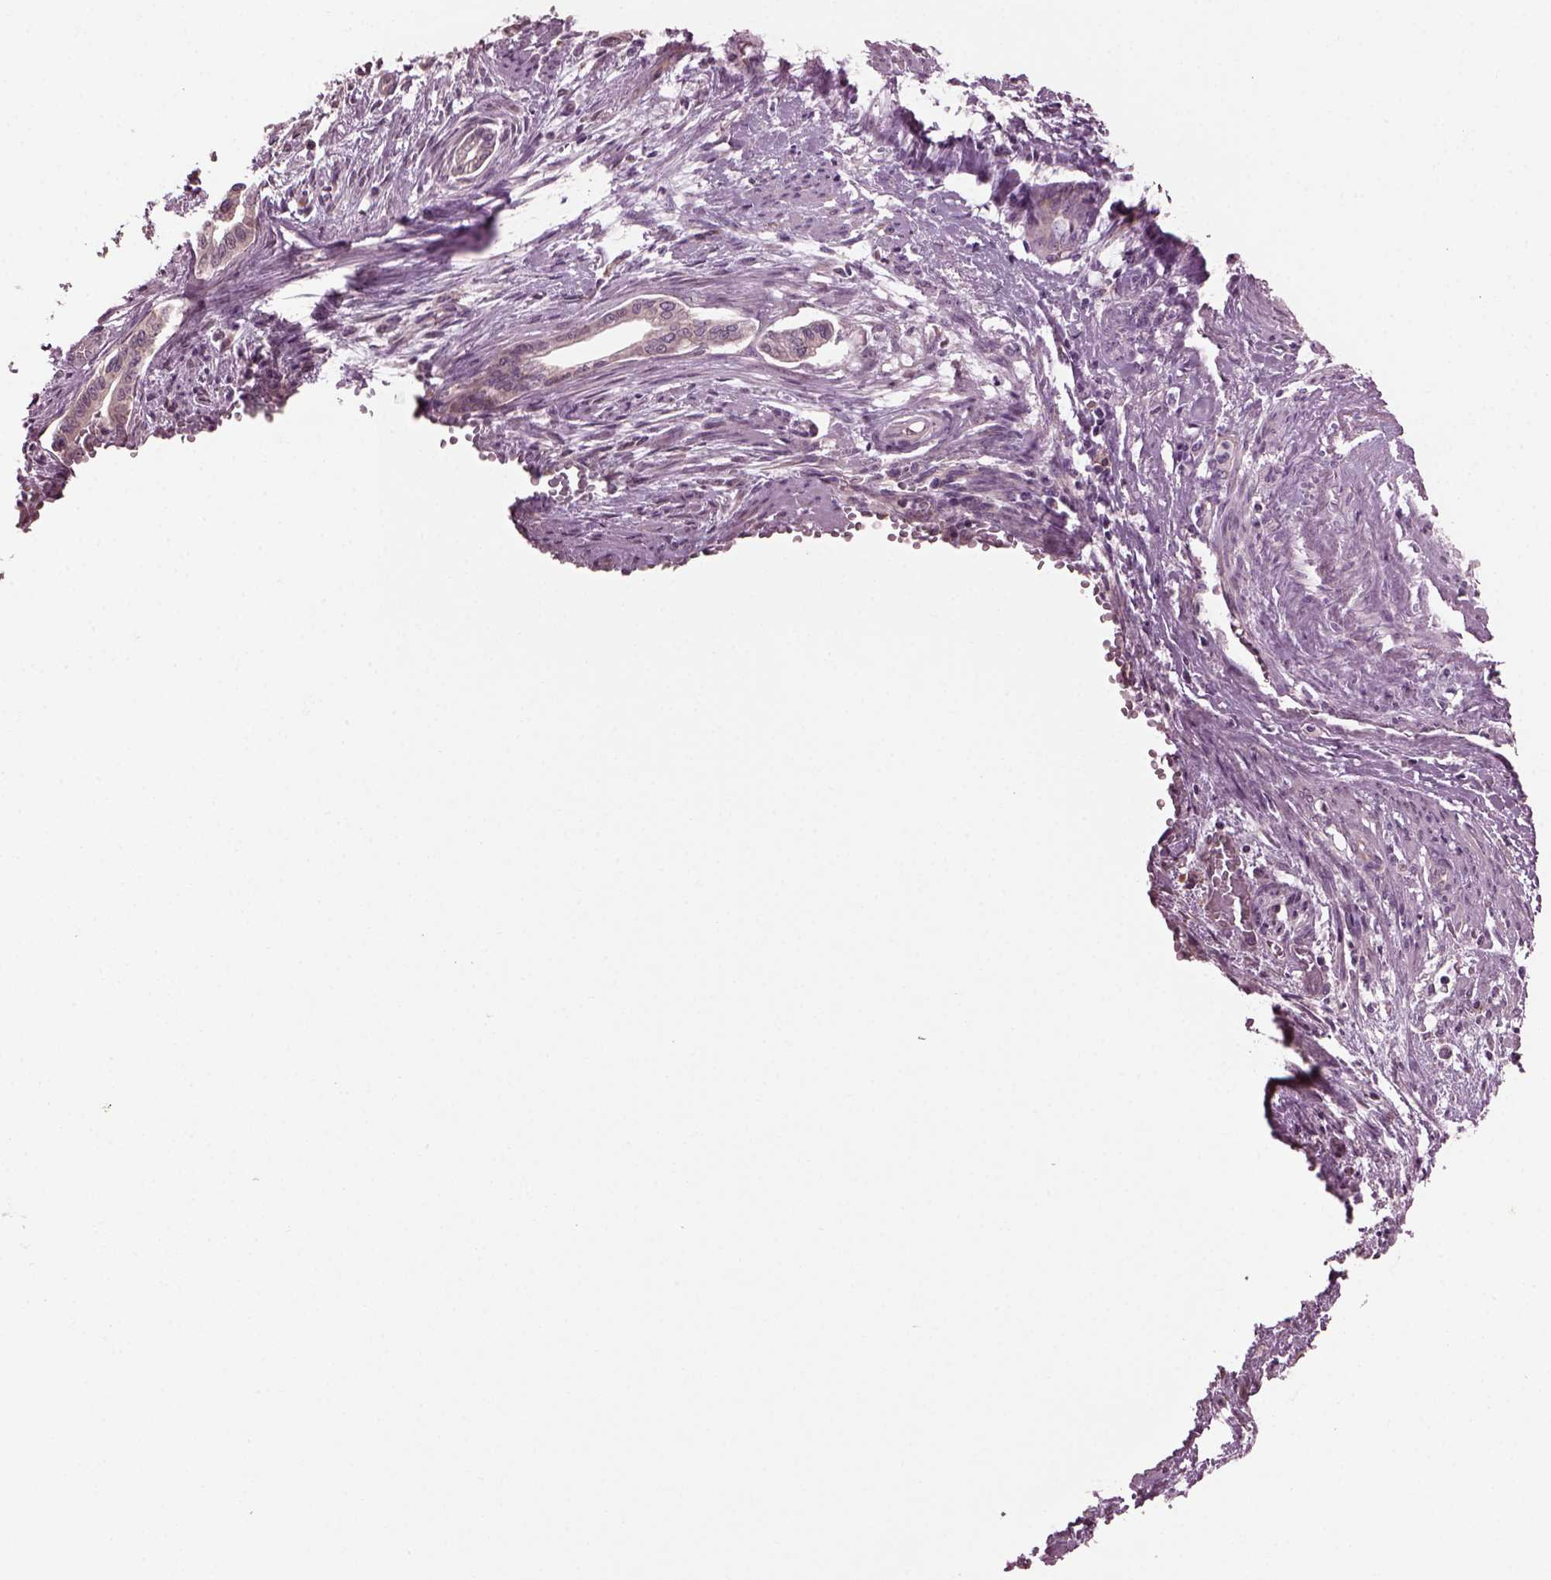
{"staining": {"intensity": "negative", "quantity": "none", "location": "none"}, "tissue": "cervical cancer", "cell_type": "Tumor cells", "image_type": "cancer", "snomed": [{"axis": "morphology", "description": "Adenocarcinoma, NOS"}, {"axis": "topography", "description": "Cervix"}], "caption": "Photomicrograph shows no significant protein staining in tumor cells of cervical cancer.", "gene": "CABP5", "patient": {"sex": "female", "age": 62}}